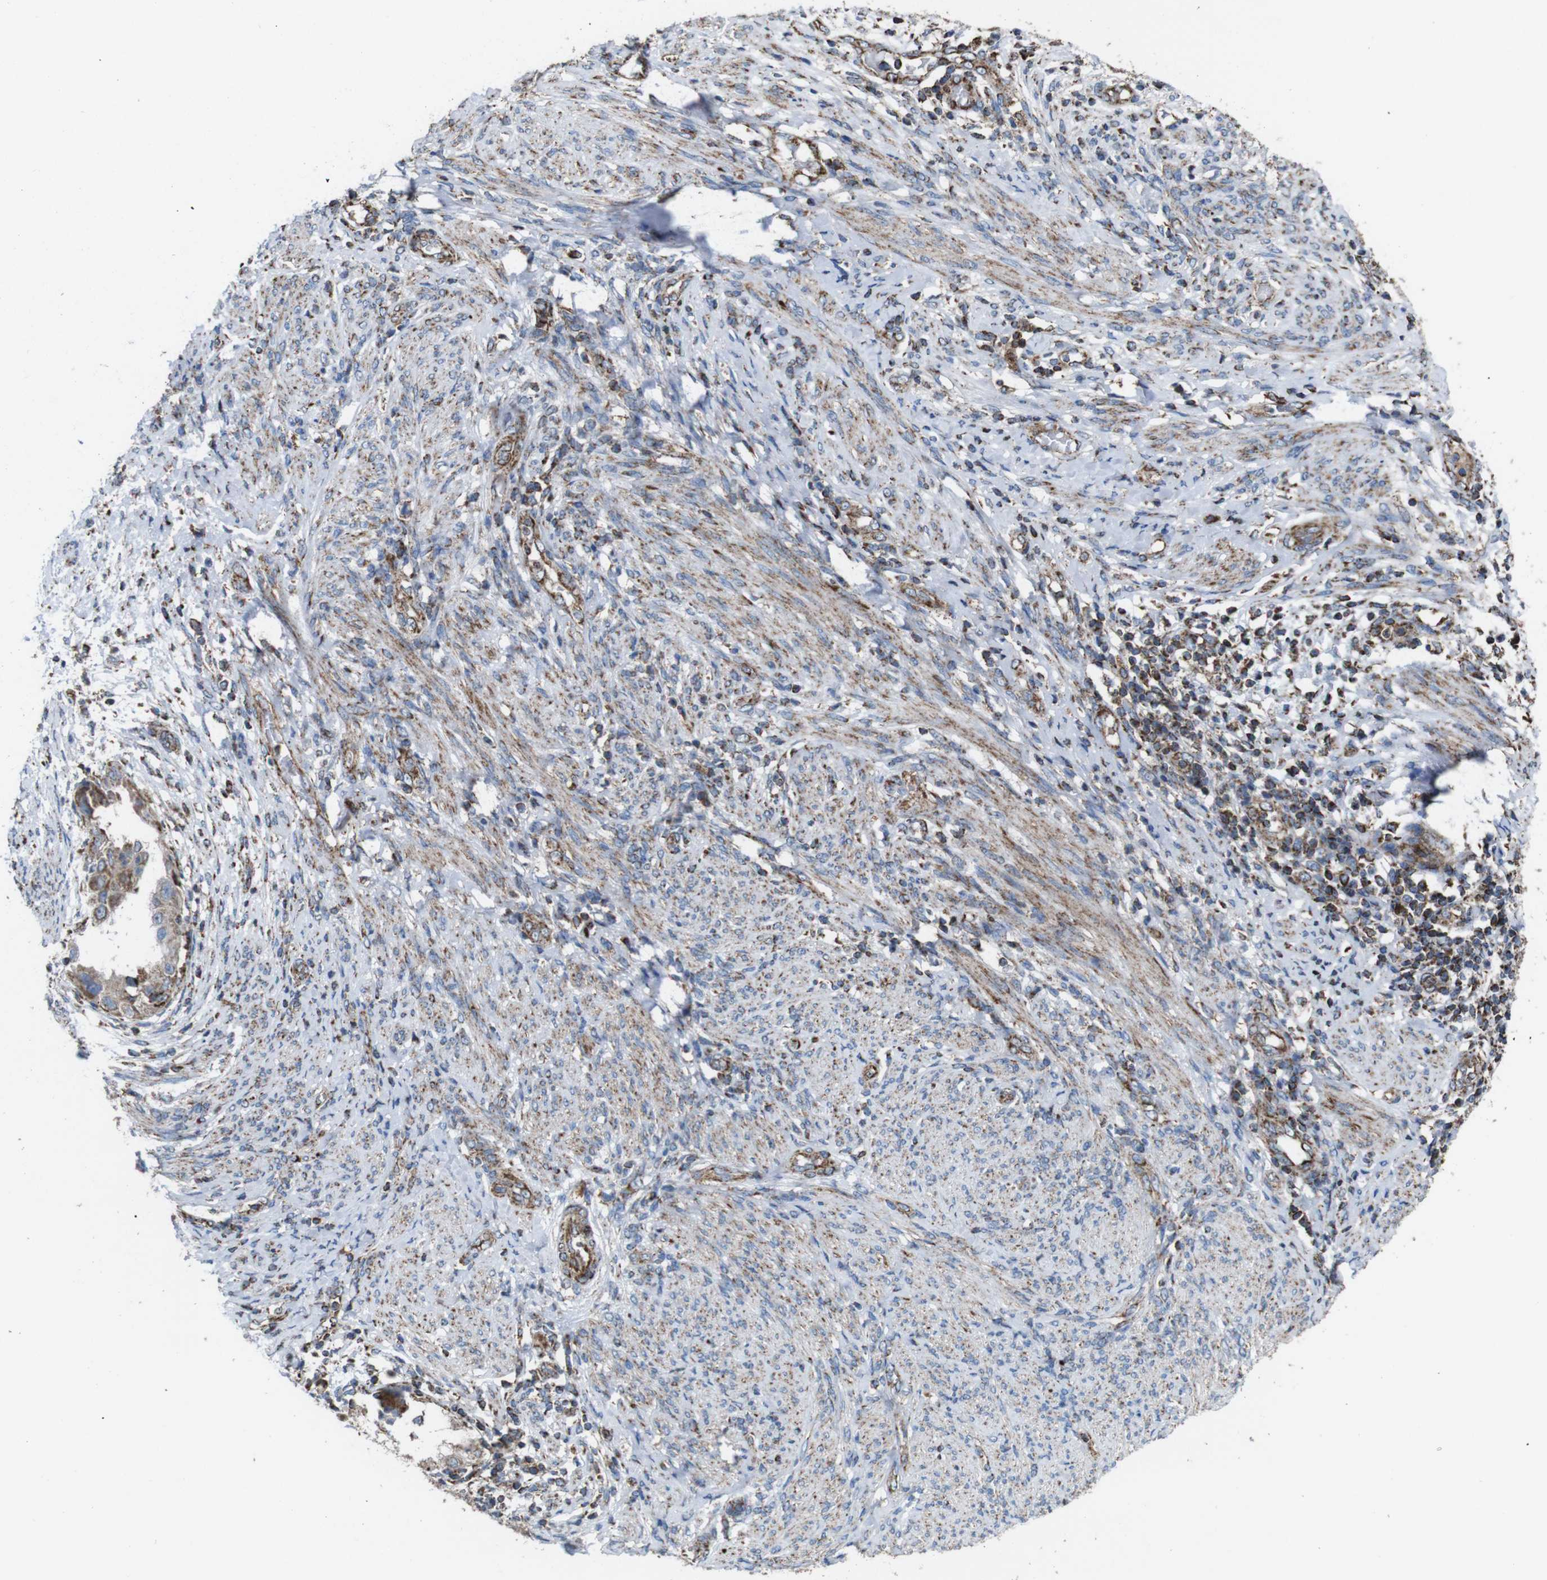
{"staining": {"intensity": "weak", "quantity": "25%-75%", "location": "cytoplasmic/membranous"}, "tissue": "endometrial cancer", "cell_type": "Tumor cells", "image_type": "cancer", "snomed": [{"axis": "morphology", "description": "Adenocarcinoma, NOS"}, {"axis": "topography", "description": "Endometrium"}], "caption": "IHC staining of adenocarcinoma (endometrial), which reveals low levels of weak cytoplasmic/membranous positivity in approximately 25%-75% of tumor cells indicating weak cytoplasmic/membranous protein expression. The staining was performed using DAB (3,3'-diaminobenzidine) (brown) for protein detection and nuclei were counterstained in hematoxylin (blue).", "gene": "HK1", "patient": {"sex": "female", "age": 85}}